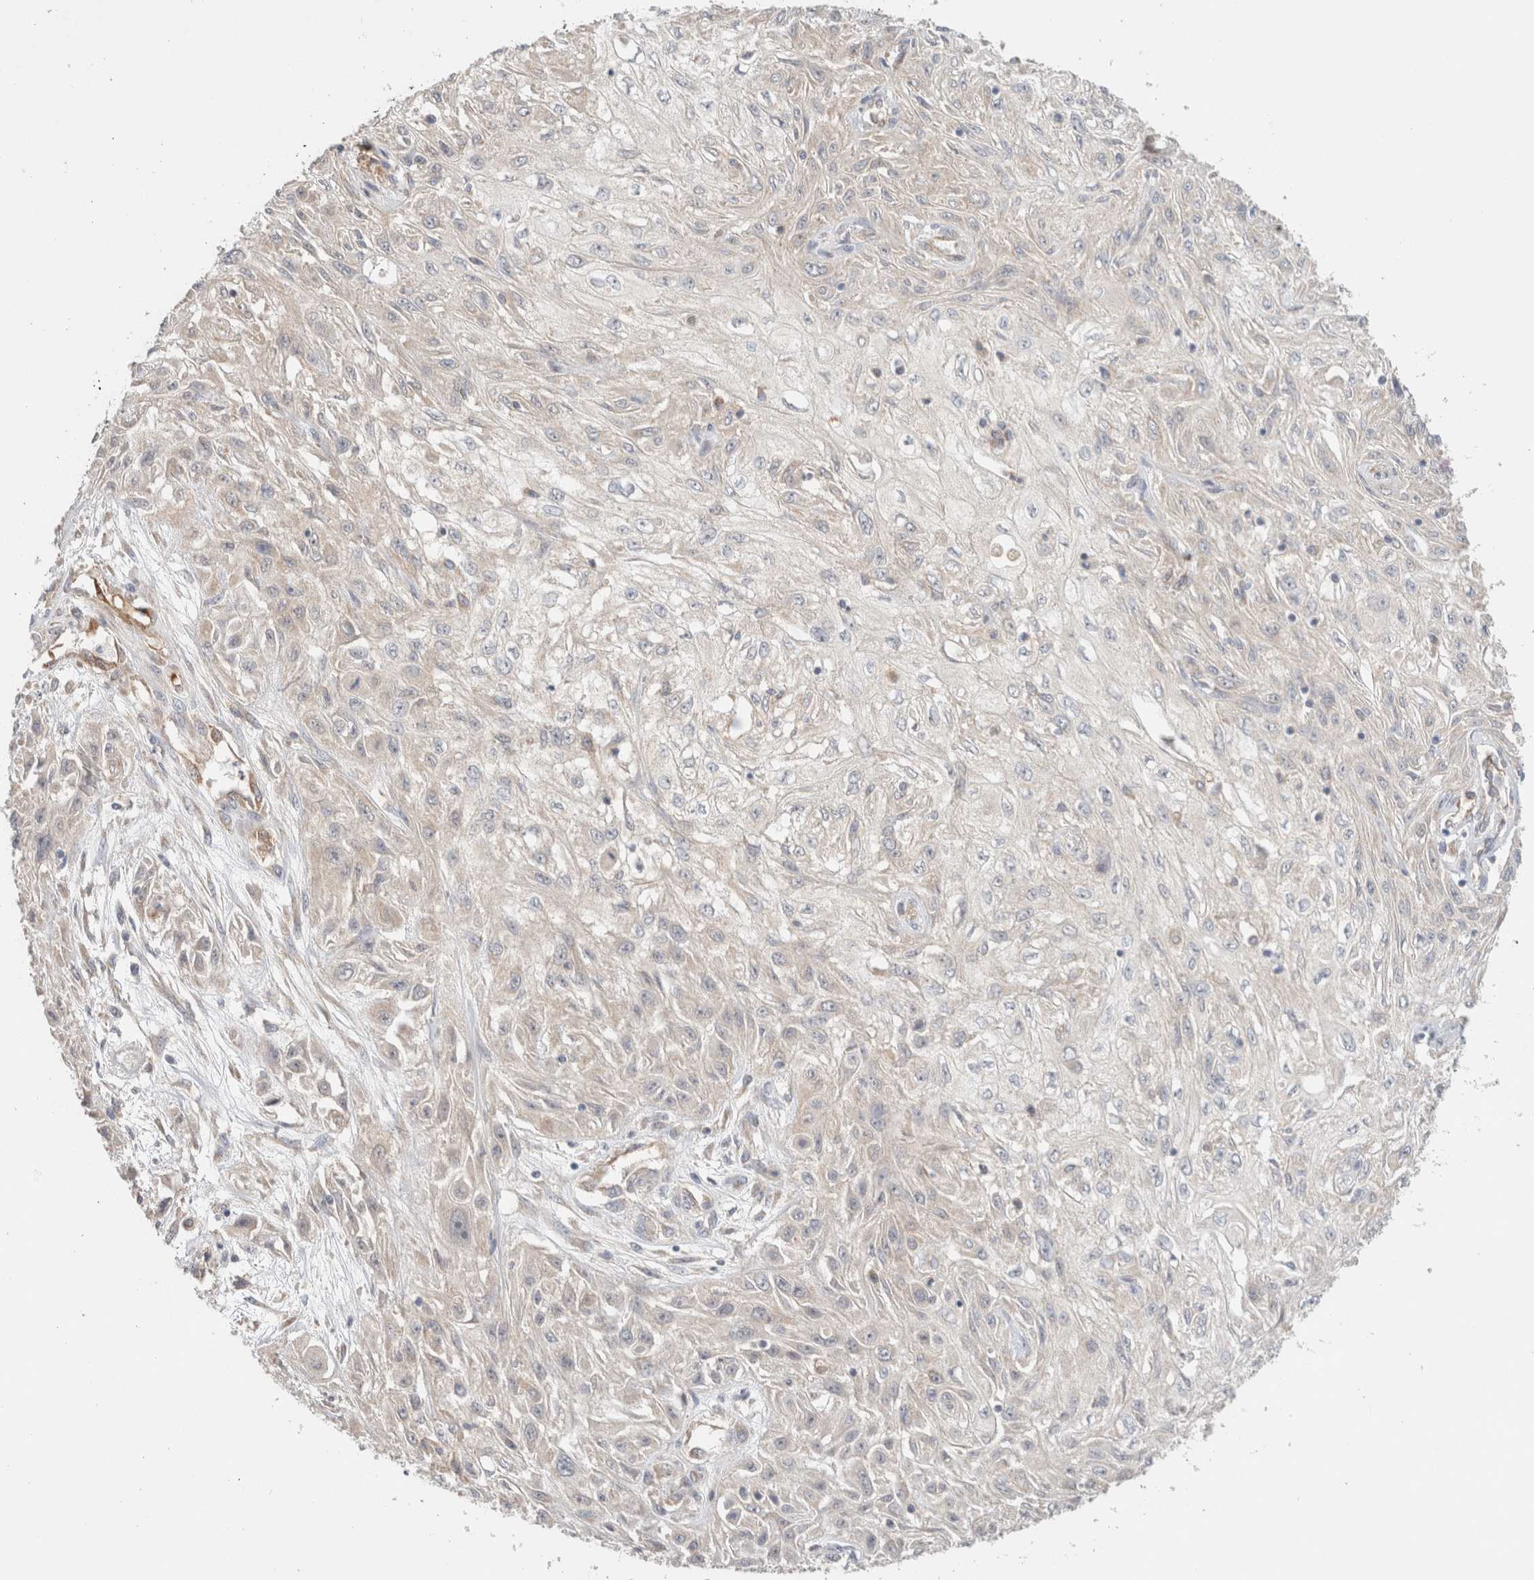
{"staining": {"intensity": "negative", "quantity": "none", "location": "none"}, "tissue": "skin cancer", "cell_type": "Tumor cells", "image_type": "cancer", "snomed": [{"axis": "morphology", "description": "Squamous cell carcinoma, NOS"}, {"axis": "morphology", "description": "Squamous cell carcinoma, metastatic, NOS"}, {"axis": "topography", "description": "Skin"}, {"axis": "topography", "description": "Lymph node"}], "caption": "Immunohistochemistry (IHC) image of neoplastic tissue: human skin squamous cell carcinoma stained with DAB reveals no significant protein positivity in tumor cells.", "gene": "CA13", "patient": {"sex": "male", "age": 75}}